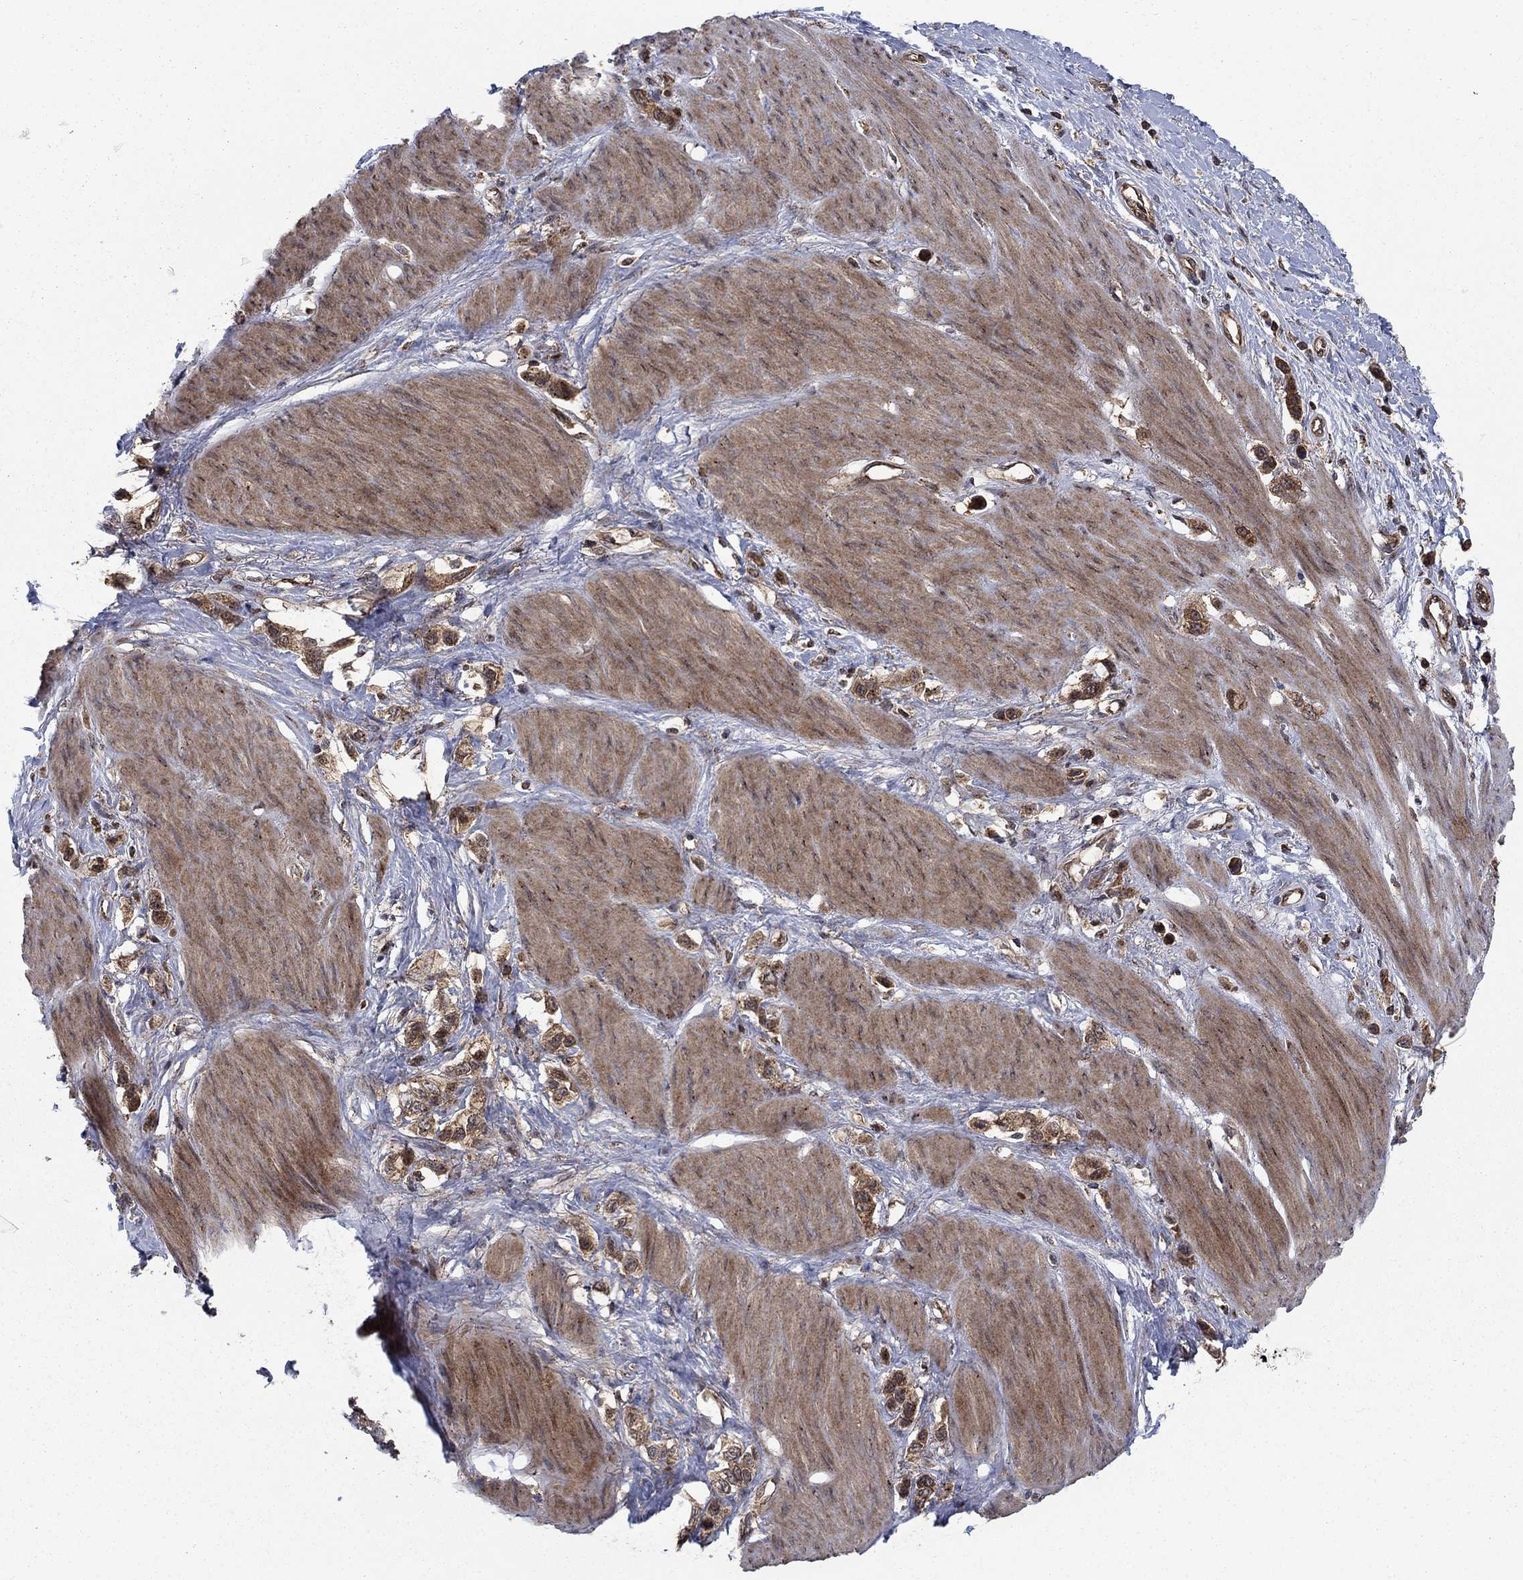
{"staining": {"intensity": "moderate", "quantity": ">75%", "location": "cytoplasmic/membranous"}, "tissue": "stomach cancer", "cell_type": "Tumor cells", "image_type": "cancer", "snomed": [{"axis": "morphology", "description": "Normal tissue, NOS"}, {"axis": "morphology", "description": "Adenocarcinoma, NOS"}, {"axis": "morphology", "description": "Adenocarcinoma, High grade"}, {"axis": "topography", "description": "Stomach, upper"}, {"axis": "topography", "description": "Stomach"}], "caption": "The photomicrograph displays immunohistochemical staining of stomach cancer (high-grade adenocarcinoma). There is moderate cytoplasmic/membranous expression is present in approximately >75% of tumor cells.", "gene": "IFI35", "patient": {"sex": "female", "age": 65}}